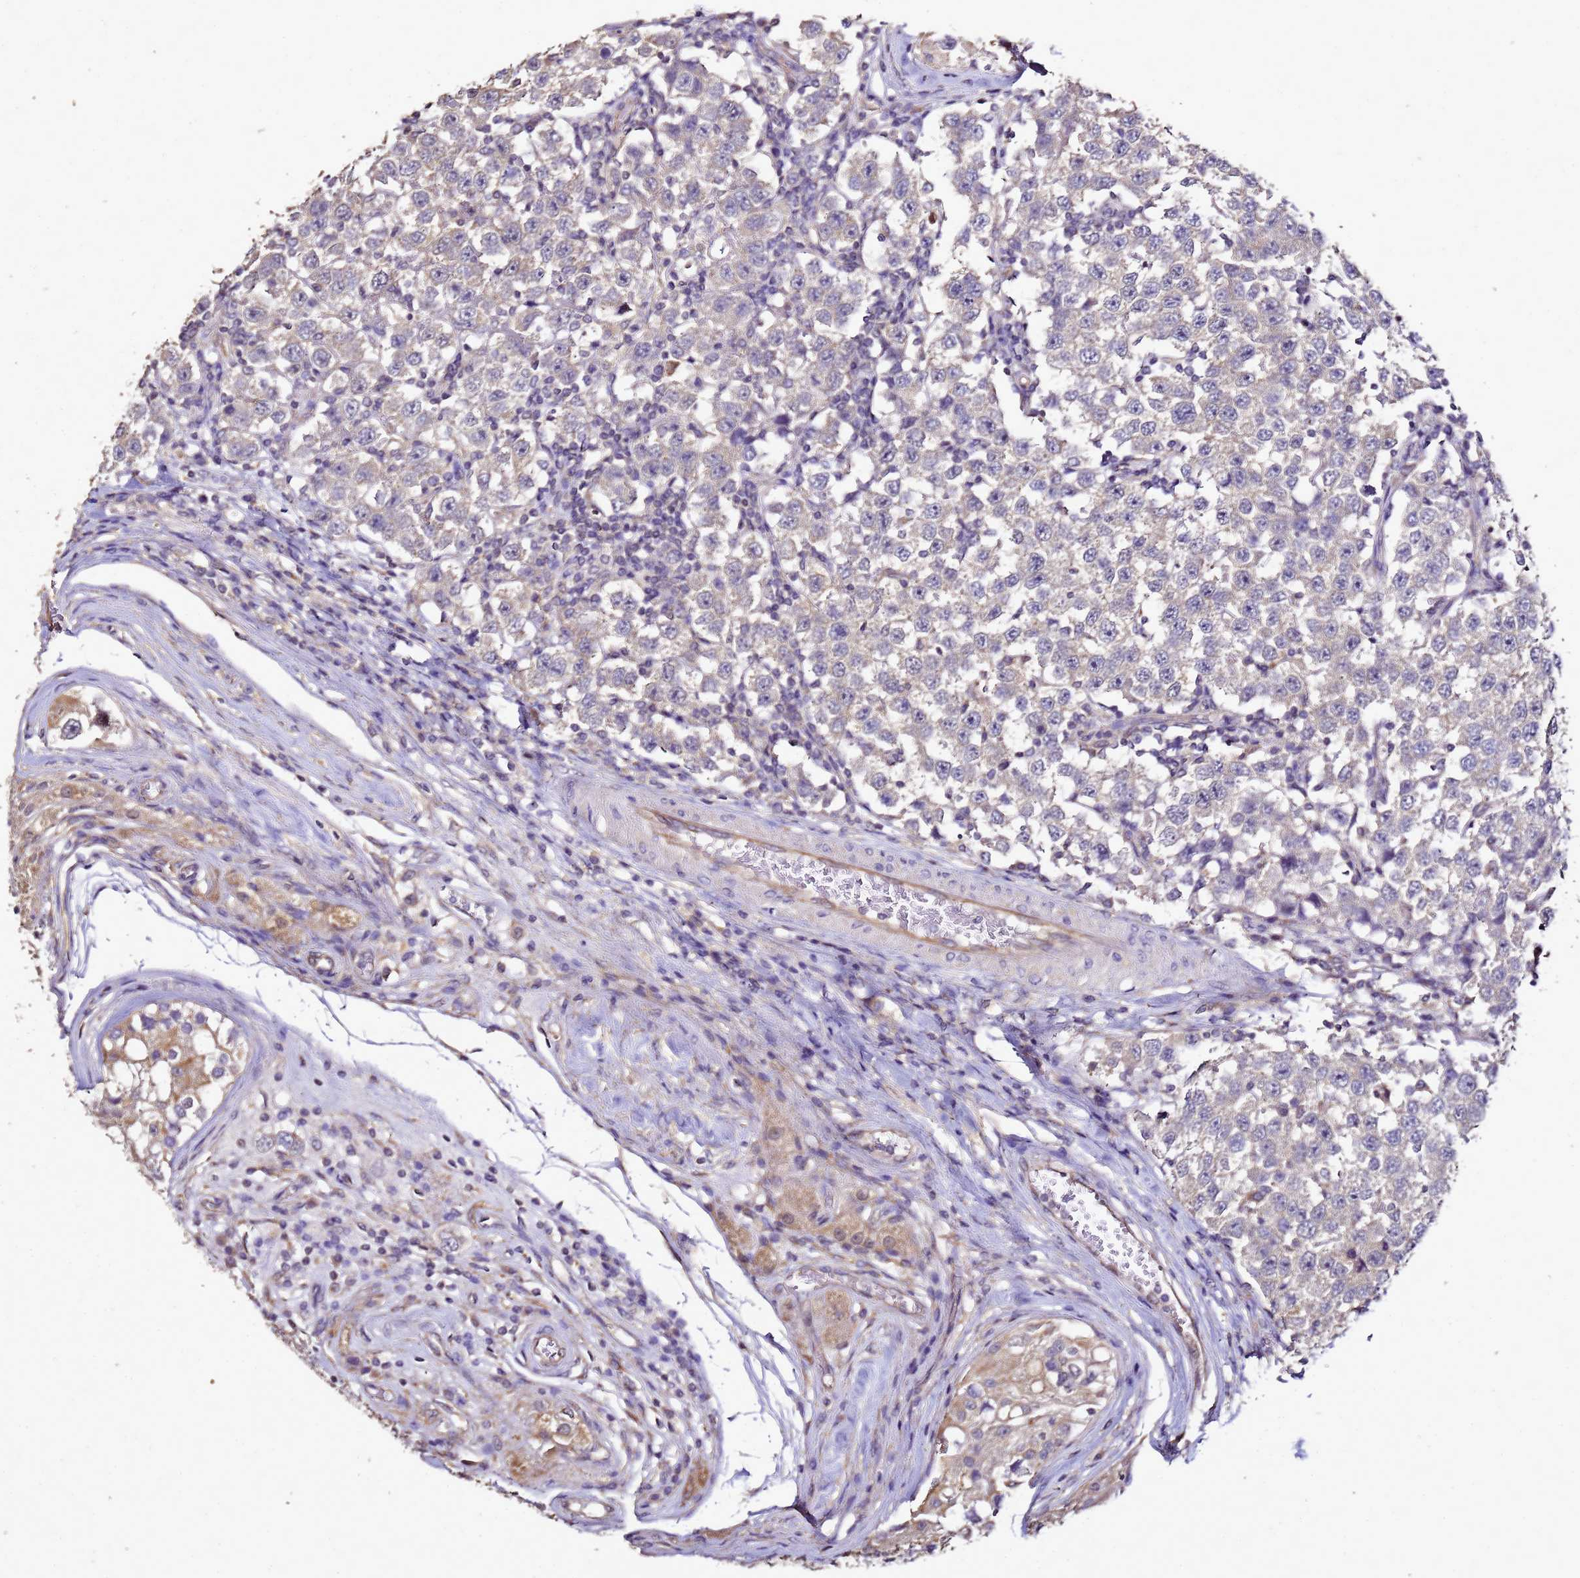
{"staining": {"intensity": "negative", "quantity": "none", "location": "none"}, "tissue": "testis cancer", "cell_type": "Tumor cells", "image_type": "cancer", "snomed": [{"axis": "morphology", "description": "Seminoma, NOS"}, {"axis": "topography", "description": "Testis"}], "caption": "Image shows no significant protein staining in tumor cells of seminoma (testis).", "gene": "ENOPH1", "patient": {"sex": "male", "age": 34}}